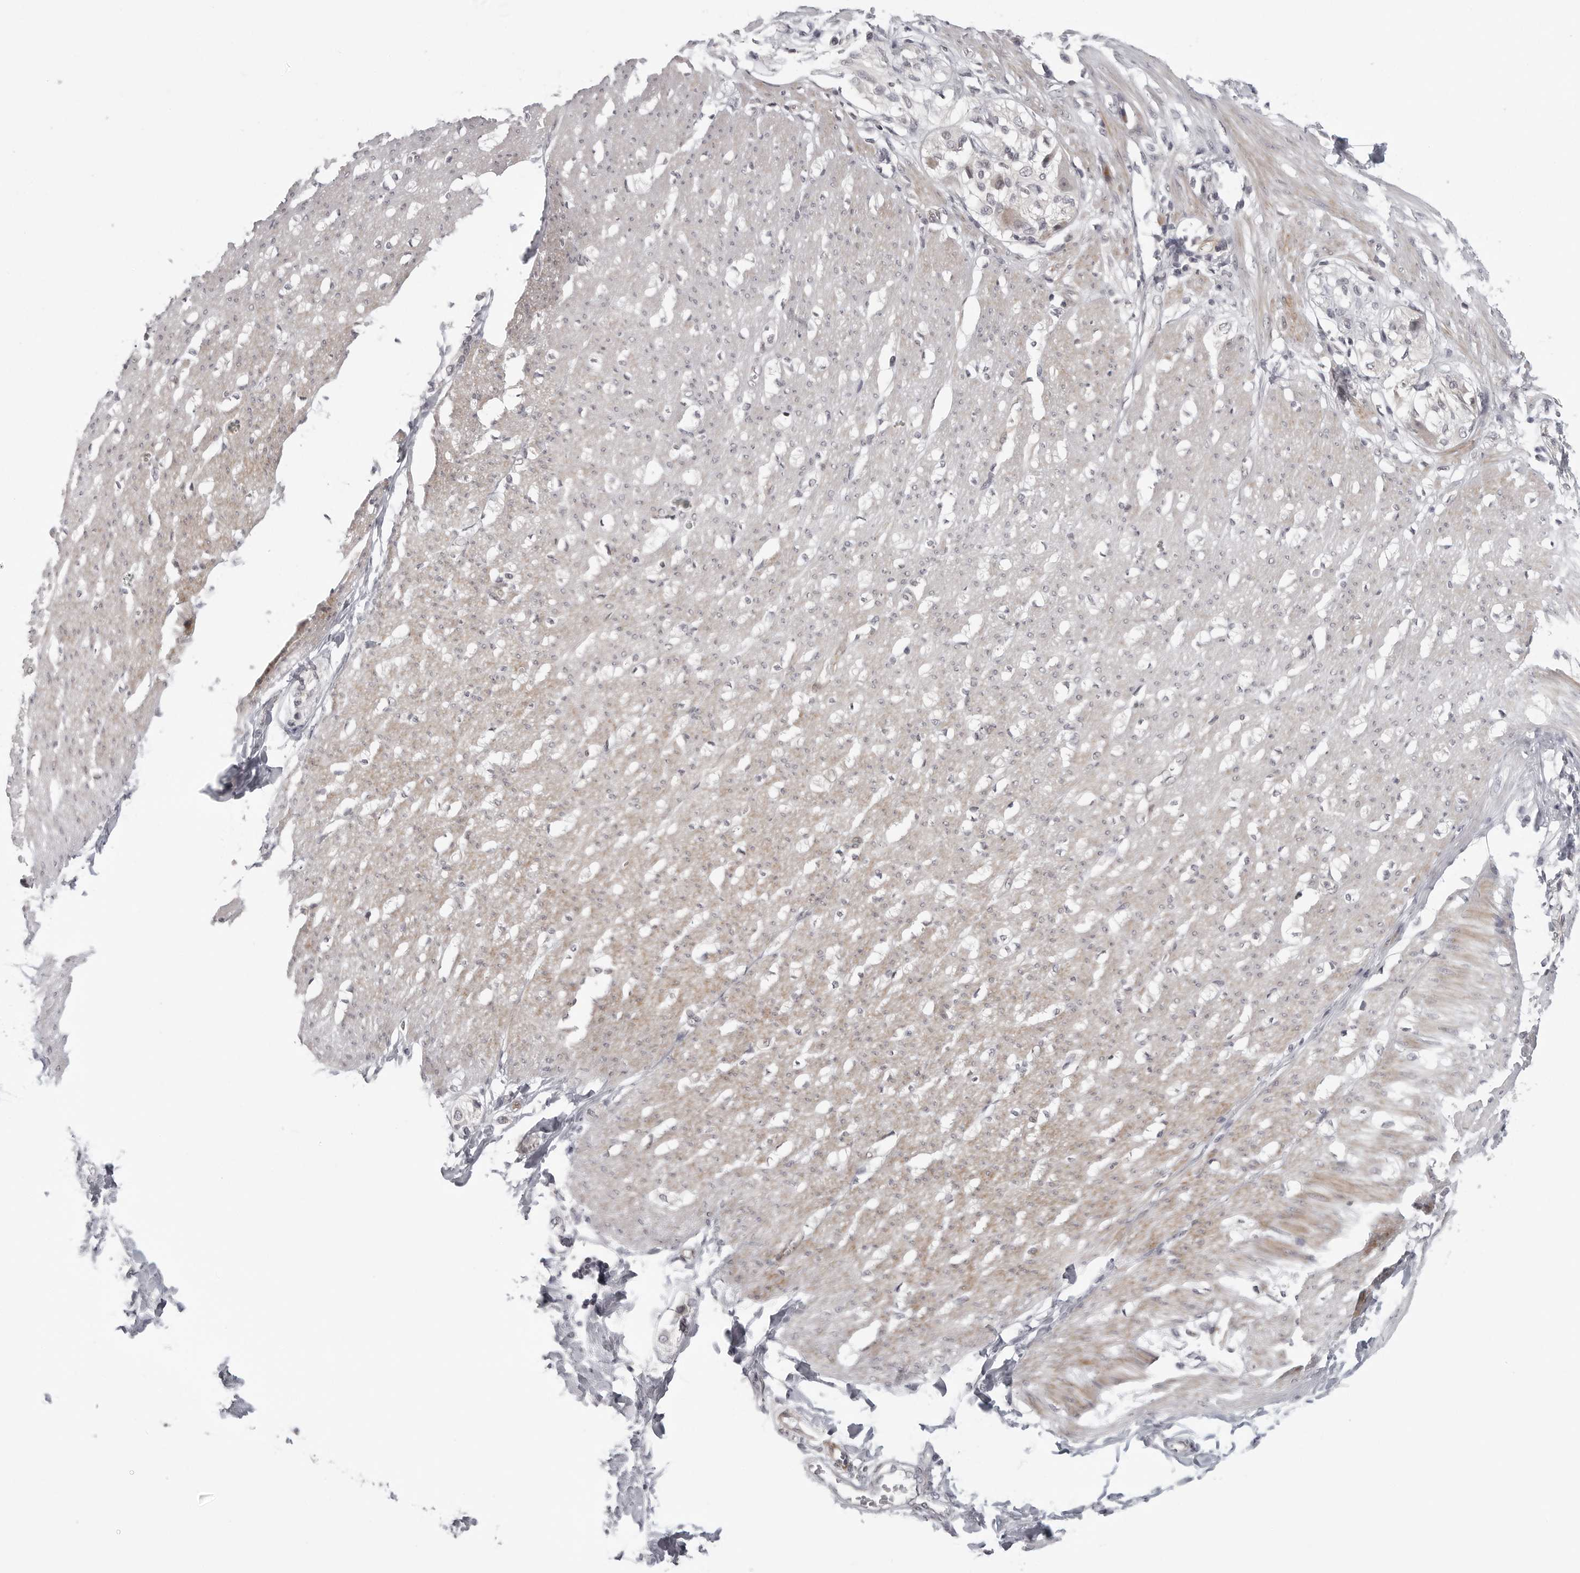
{"staining": {"intensity": "moderate", "quantity": "25%-75%", "location": "cytoplasmic/membranous"}, "tissue": "smooth muscle", "cell_type": "Smooth muscle cells", "image_type": "normal", "snomed": [{"axis": "morphology", "description": "Normal tissue, NOS"}, {"axis": "morphology", "description": "Adenocarcinoma, NOS"}, {"axis": "topography", "description": "Colon"}, {"axis": "topography", "description": "Peripheral nerve tissue"}], "caption": "IHC image of benign smooth muscle: human smooth muscle stained using IHC reveals medium levels of moderate protein expression localized specifically in the cytoplasmic/membranous of smooth muscle cells, appearing as a cytoplasmic/membranous brown color.", "gene": "TUT4", "patient": {"sex": "male", "age": 14}}